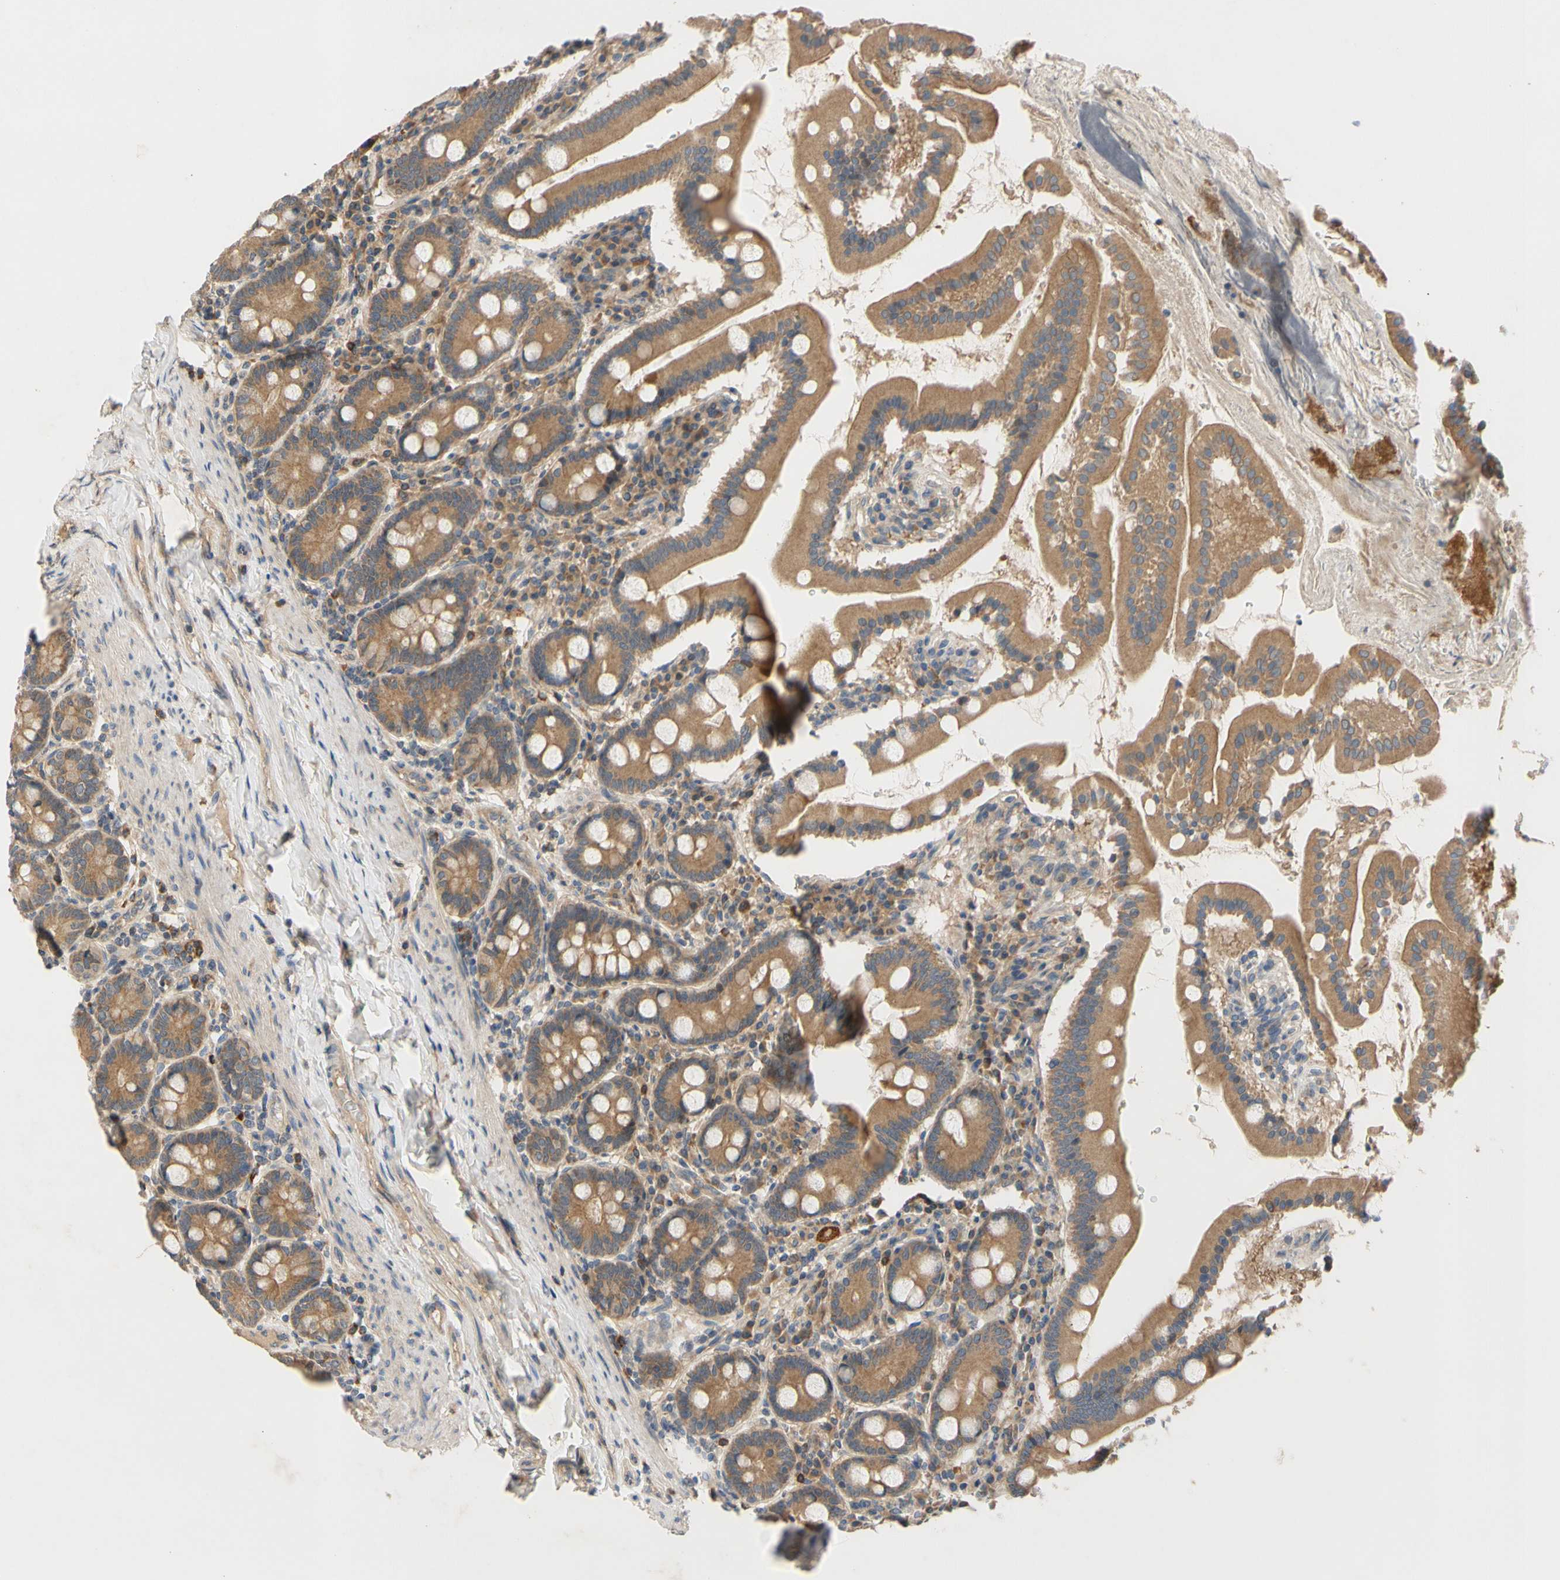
{"staining": {"intensity": "moderate", "quantity": ">75%", "location": "cytoplasmic/membranous"}, "tissue": "duodenum", "cell_type": "Glandular cells", "image_type": "normal", "snomed": [{"axis": "morphology", "description": "Normal tissue, NOS"}, {"axis": "topography", "description": "Duodenum"}], "caption": "Duodenum stained with DAB IHC reveals medium levels of moderate cytoplasmic/membranous expression in about >75% of glandular cells.", "gene": "MBTPS2", "patient": {"sex": "male", "age": 50}}